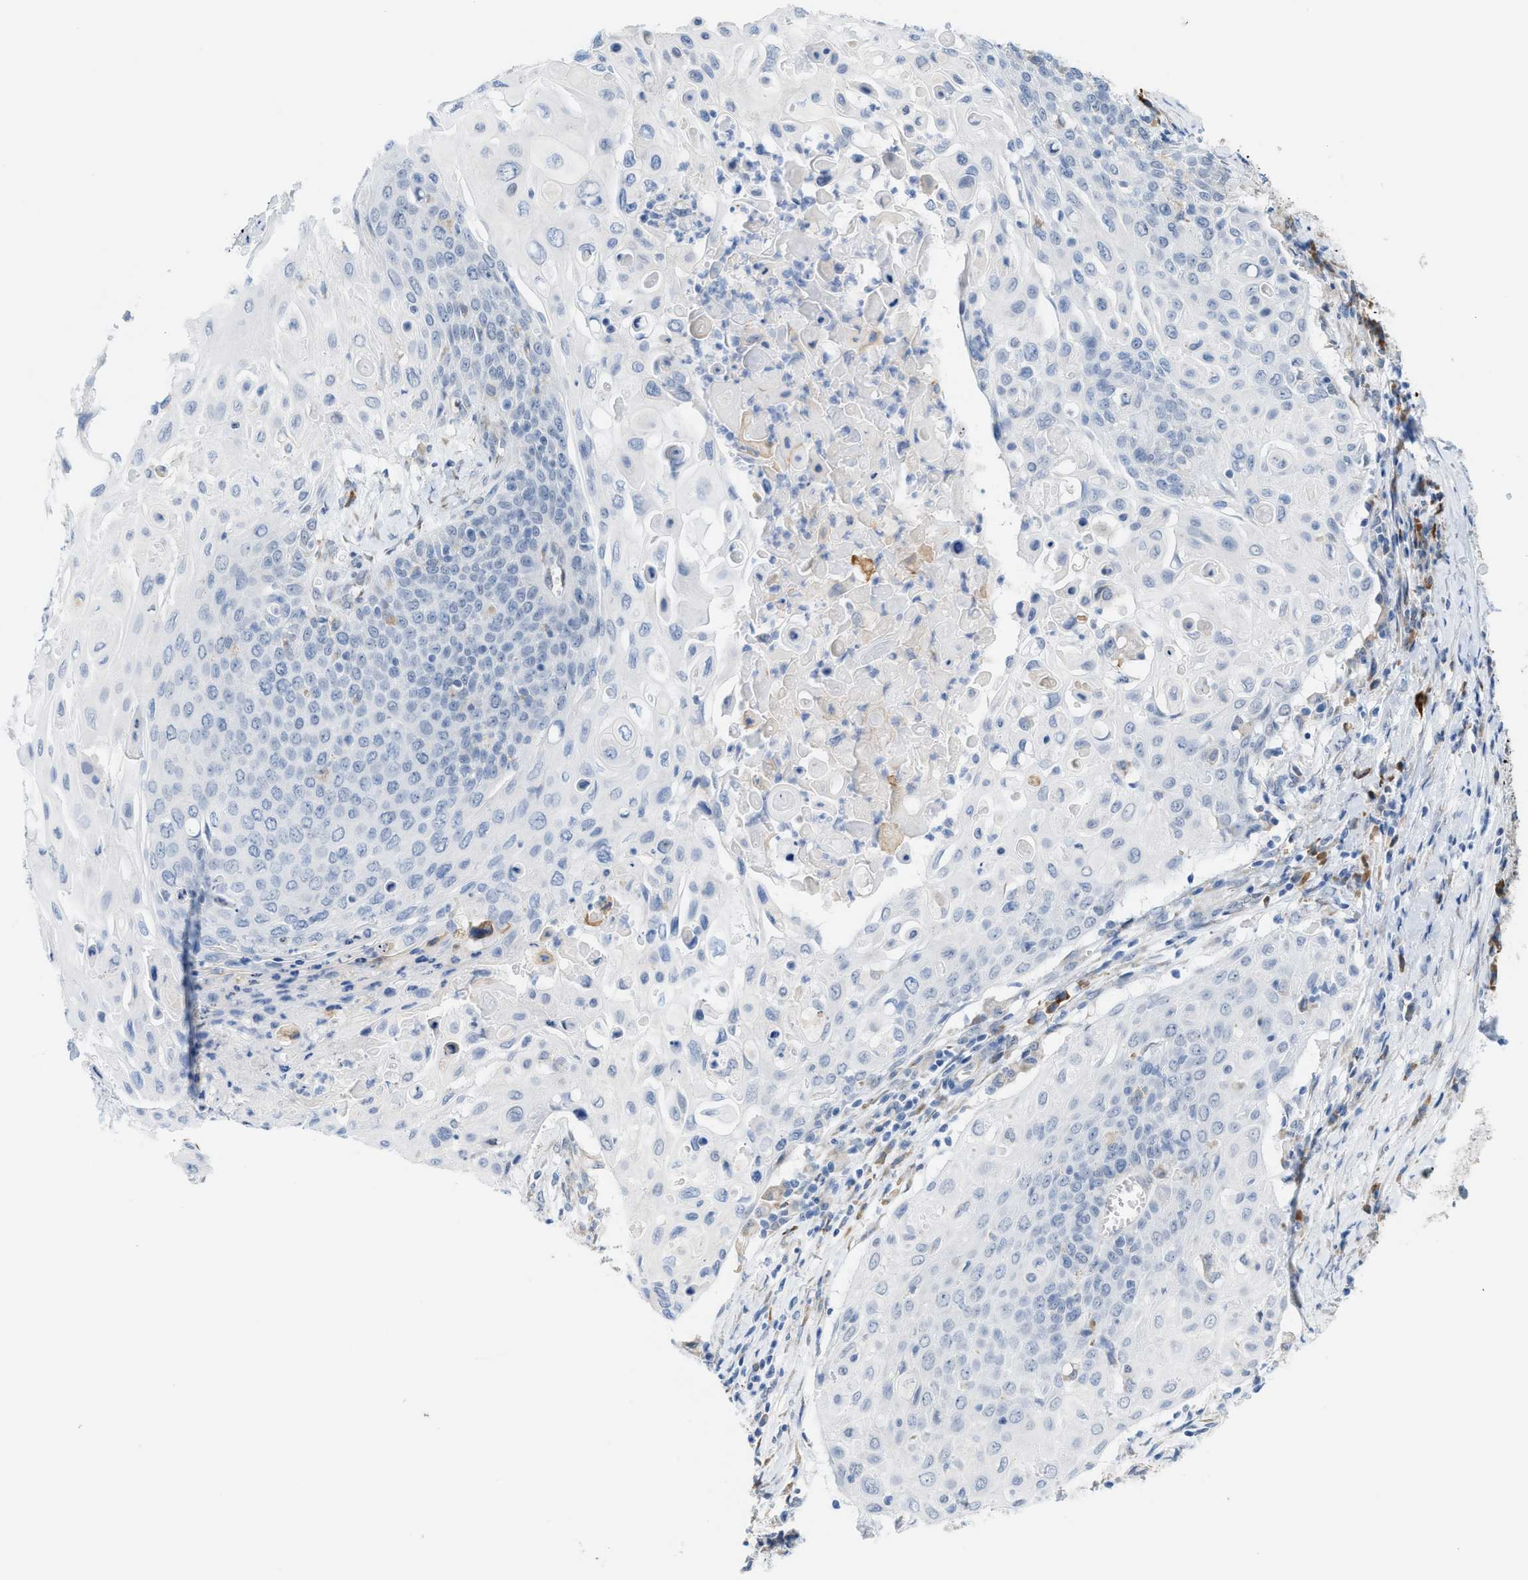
{"staining": {"intensity": "negative", "quantity": "none", "location": "none"}, "tissue": "cervical cancer", "cell_type": "Tumor cells", "image_type": "cancer", "snomed": [{"axis": "morphology", "description": "Squamous cell carcinoma, NOS"}, {"axis": "topography", "description": "Cervix"}], "caption": "Immunohistochemistry photomicrograph of human cervical cancer stained for a protein (brown), which demonstrates no expression in tumor cells. (DAB IHC, high magnification).", "gene": "KIFC3", "patient": {"sex": "female", "age": 39}}